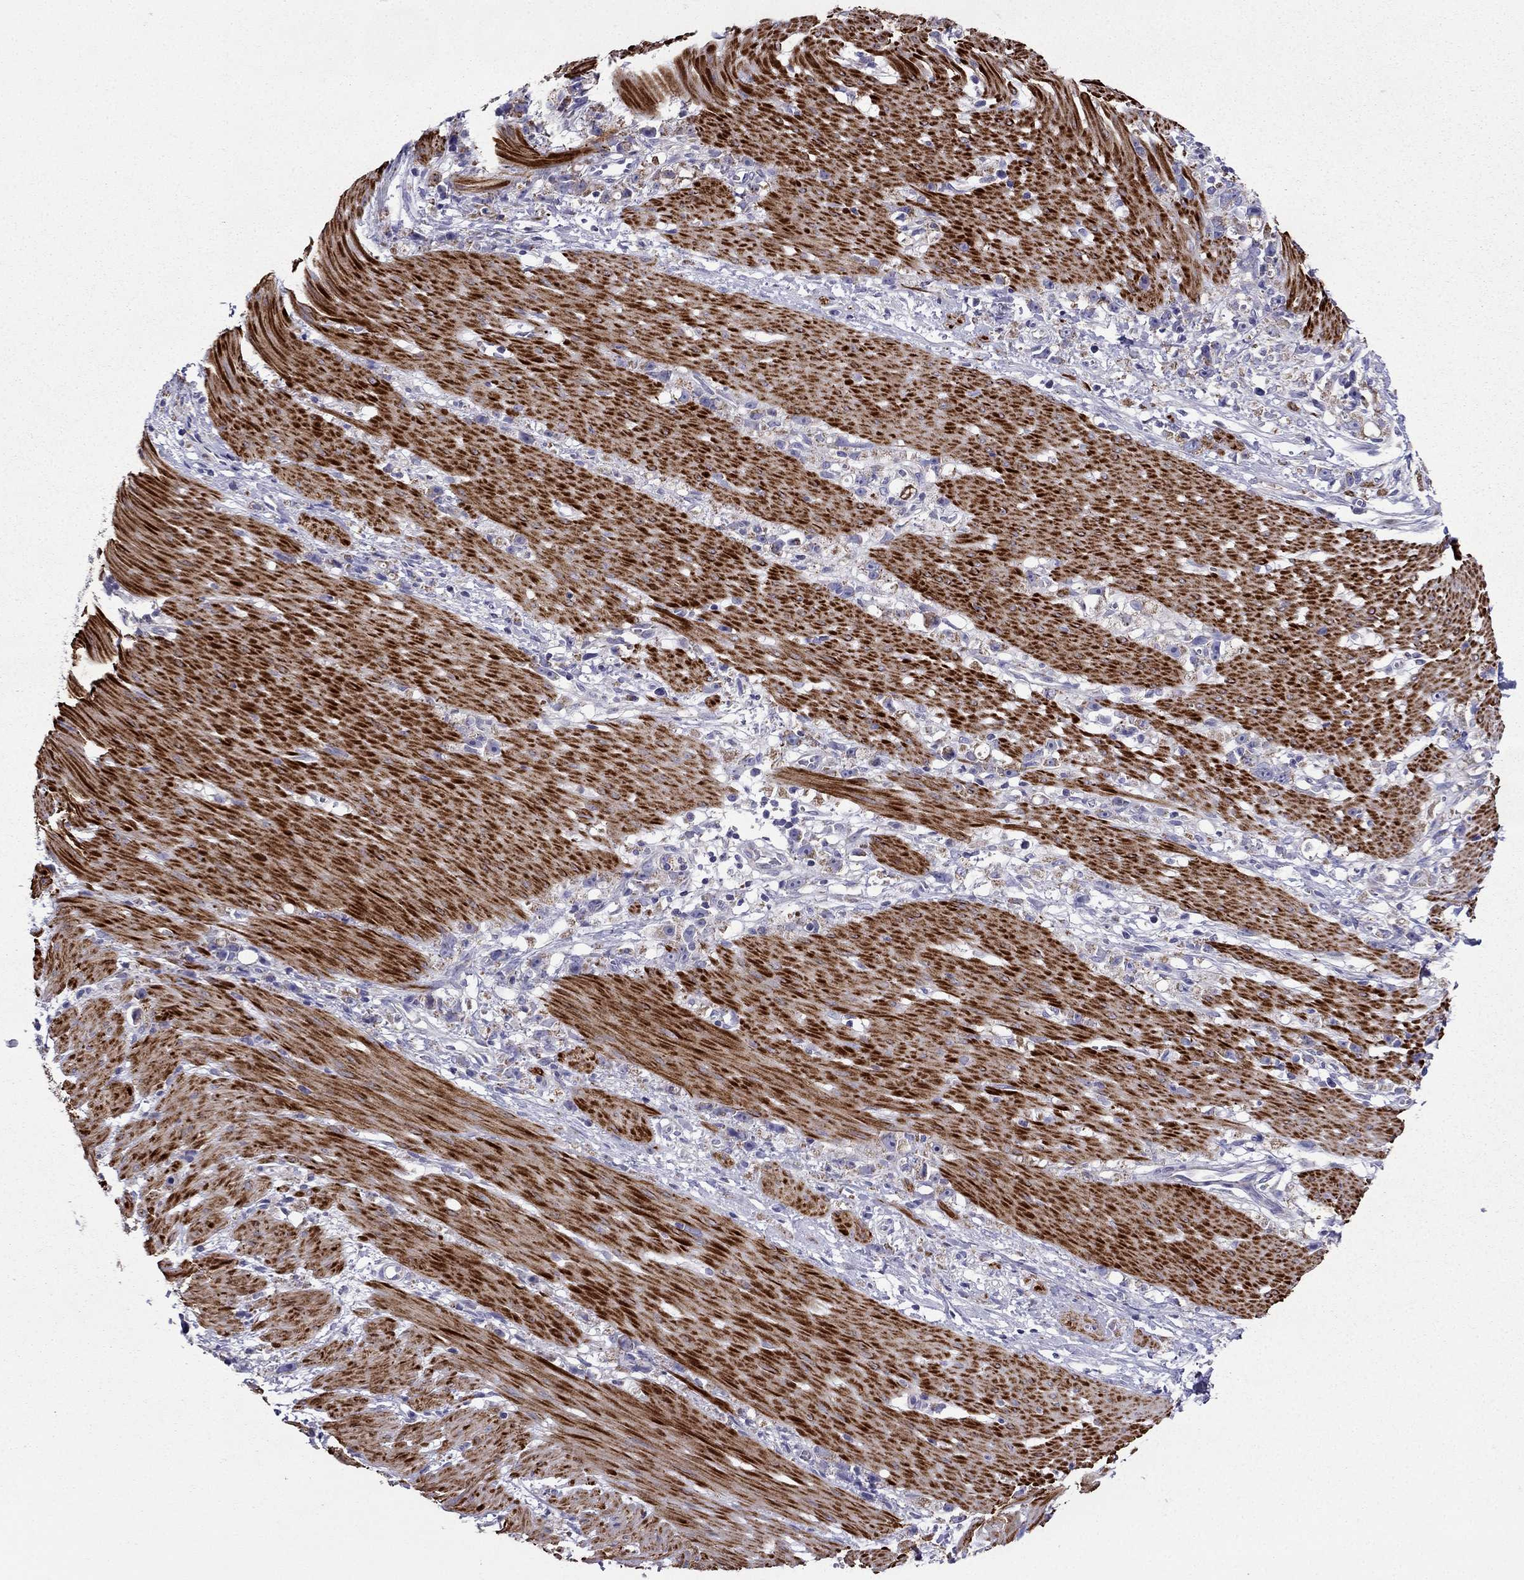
{"staining": {"intensity": "weak", "quantity": ">75%", "location": "cytoplasmic/membranous"}, "tissue": "stomach cancer", "cell_type": "Tumor cells", "image_type": "cancer", "snomed": [{"axis": "morphology", "description": "Adenocarcinoma, NOS"}, {"axis": "topography", "description": "Stomach"}], "caption": "The image demonstrates a brown stain indicating the presence of a protein in the cytoplasmic/membranous of tumor cells in adenocarcinoma (stomach). Using DAB (brown) and hematoxylin (blue) stains, captured at high magnification using brightfield microscopy.", "gene": "DSC1", "patient": {"sex": "female", "age": 59}}